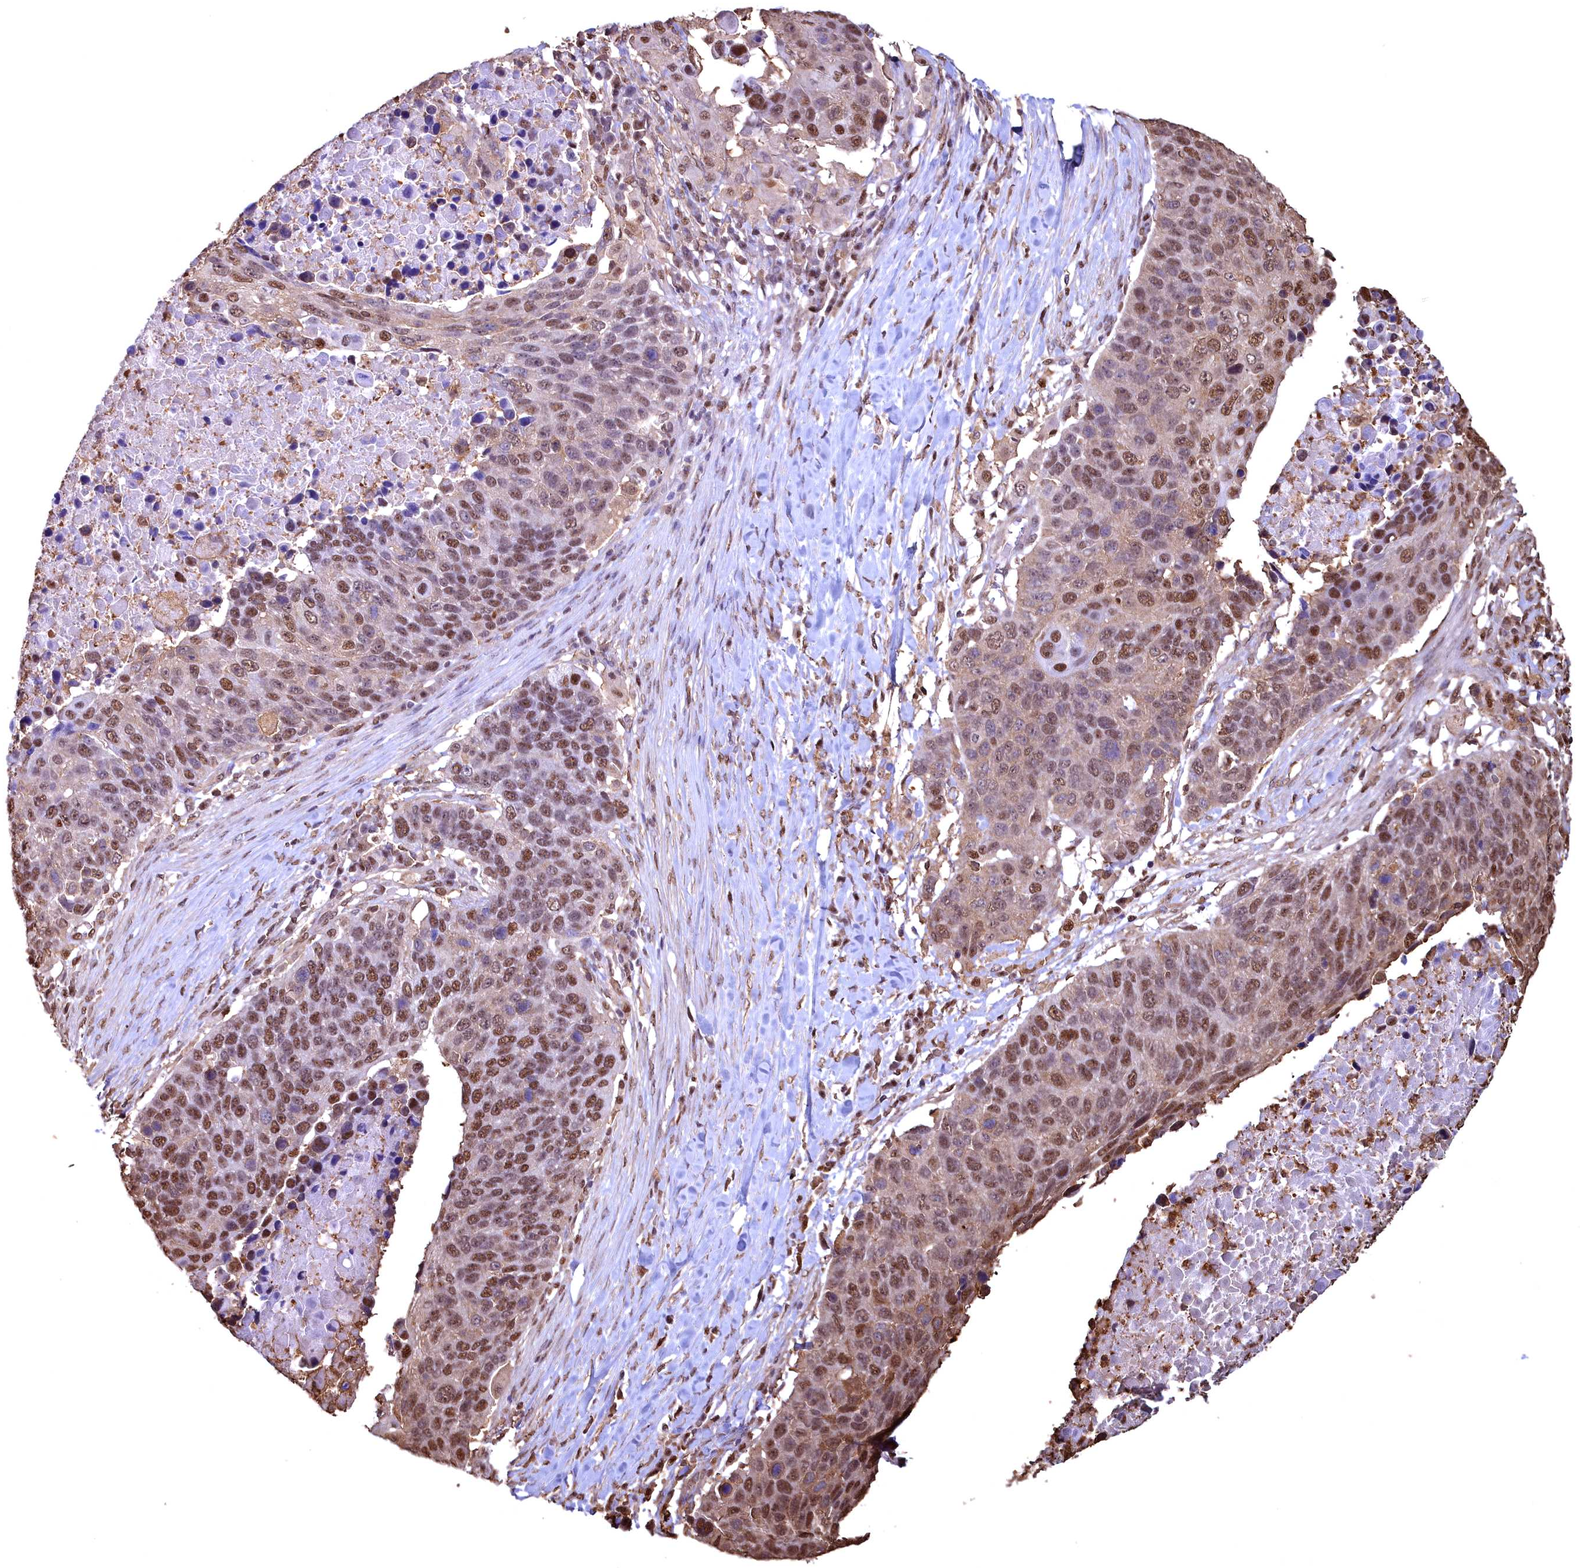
{"staining": {"intensity": "strong", "quantity": "25%-75%", "location": "nuclear"}, "tissue": "lung cancer", "cell_type": "Tumor cells", "image_type": "cancer", "snomed": [{"axis": "morphology", "description": "Normal tissue, NOS"}, {"axis": "morphology", "description": "Squamous cell carcinoma, NOS"}, {"axis": "topography", "description": "Lymph node"}, {"axis": "topography", "description": "Lung"}], "caption": "Strong nuclear protein positivity is appreciated in about 25%-75% of tumor cells in lung squamous cell carcinoma.", "gene": "GAPDH", "patient": {"sex": "male", "age": 66}}